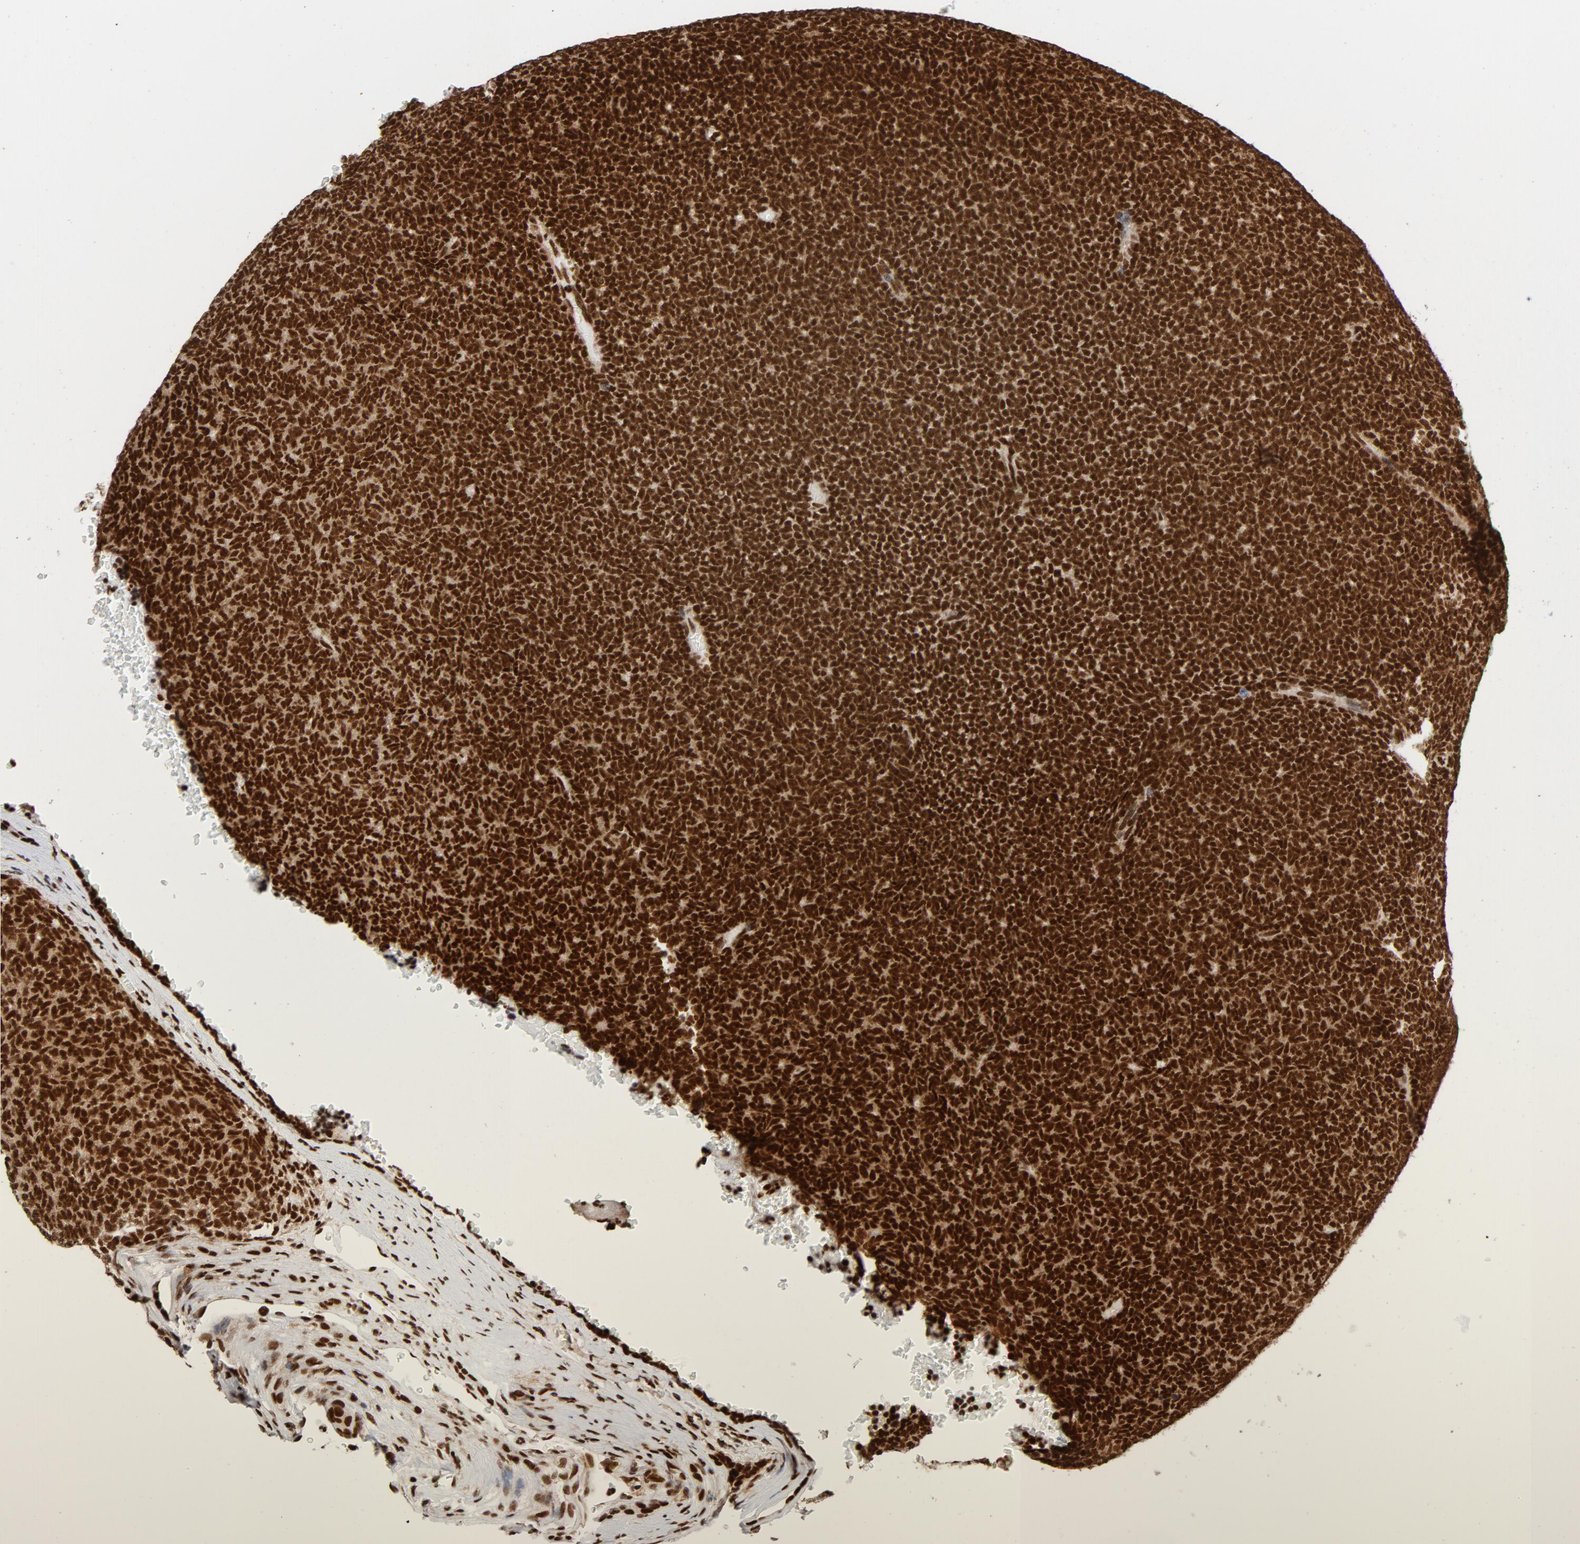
{"staining": {"intensity": "strong", "quantity": ">75%", "location": "nuclear"}, "tissue": "renal cancer", "cell_type": "Tumor cells", "image_type": "cancer", "snomed": [{"axis": "morphology", "description": "Neoplasm, malignant, NOS"}, {"axis": "topography", "description": "Kidney"}], "caption": "There is high levels of strong nuclear expression in tumor cells of renal malignant neoplasm, as demonstrated by immunohistochemical staining (brown color).", "gene": "NFYB", "patient": {"sex": "male", "age": 28}}